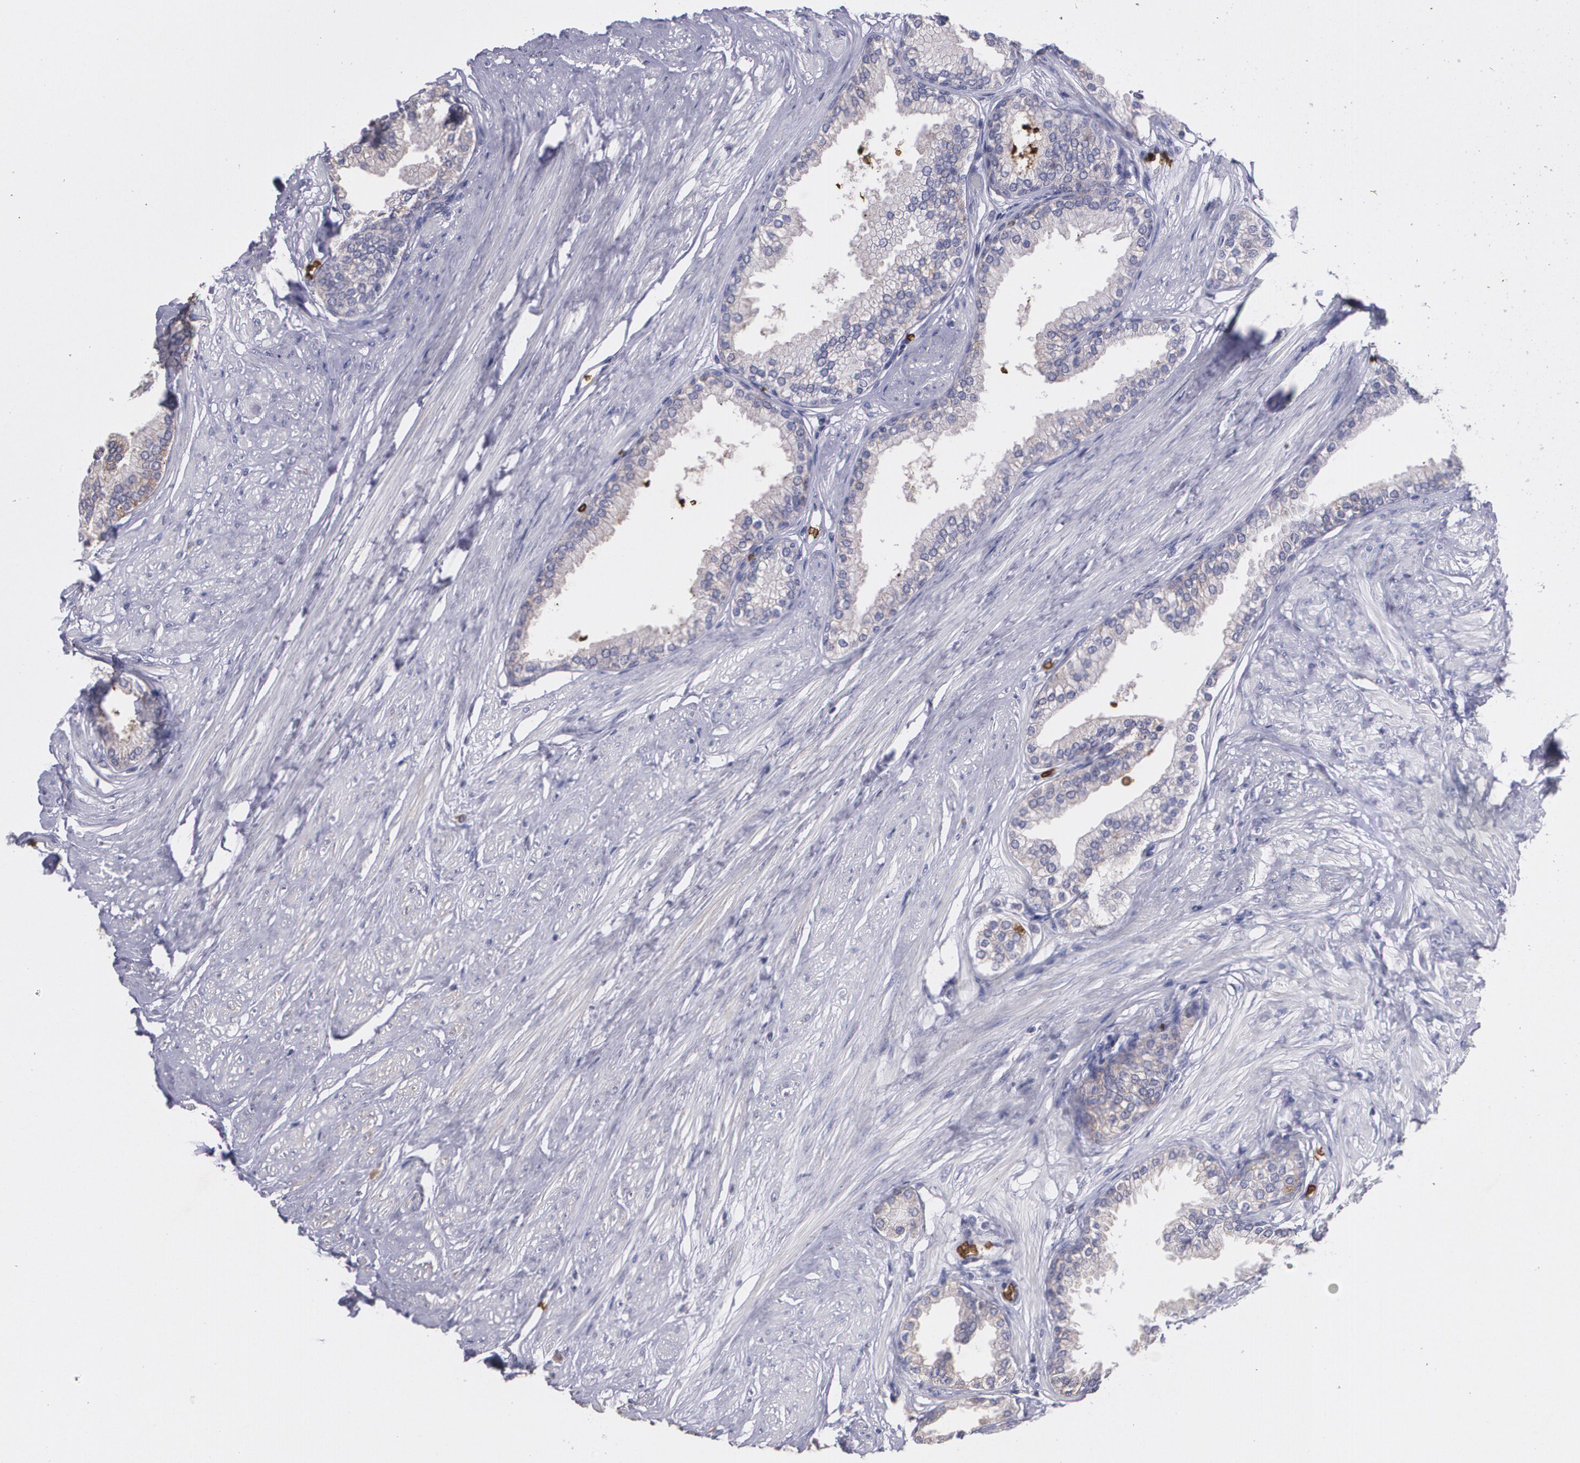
{"staining": {"intensity": "weak", "quantity": ">75%", "location": "cytoplasmic/membranous"}, "tissue": "prostate", "cell_type": "Glandular cells", "image_type": "normal", "snomed": [{"axis": "morphology", "description": "Normal tissue, NOS"}, {"axis": "topography", "description": "Prostate"}], "caption": "Immunohistochemical staining of normal human prostate reveals low levels of weak cytoplasmic/membranous staining in about >75% of glandular cells.", "gene": "SLC2A1", "patient": {"sex": "male", "age": 64}}